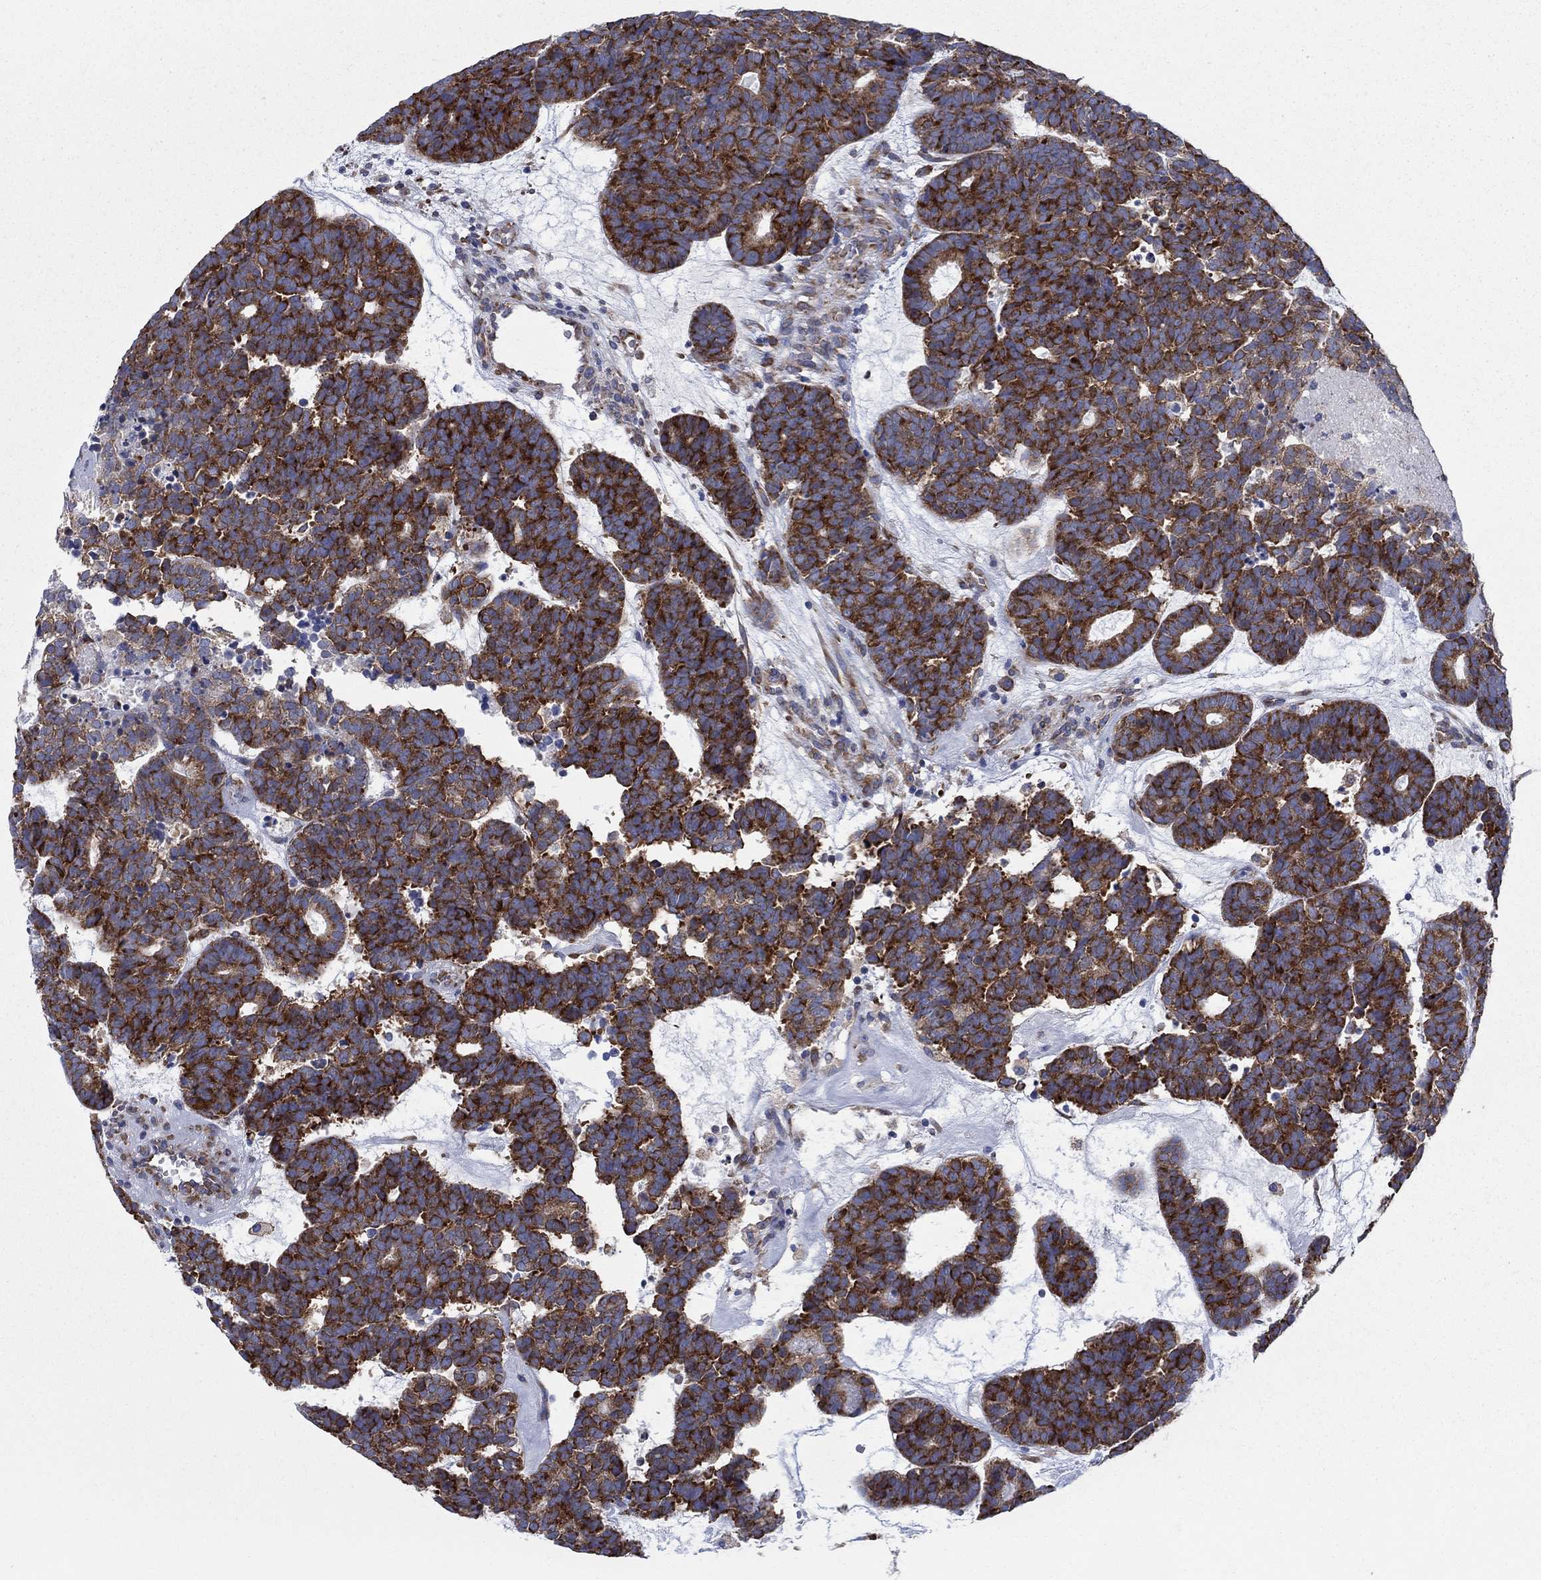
{"staining": {"intensity": "strong", "quantity": ">75%", "location": "cytoplasmic/membranous"}, "tissue": "head and neck cancer", "cell_type": "Tumor cells", "image_type": "cancer", "snomed": [{"axis": "morphology", "description": "Adenocarcinoma, NOS"}, {"axis": "topography", "description": "Head-Neck"}], "caption": "High-magnification brightfield microscopy of head and neck cancer stained with DAB (3,3'-diaminobenzidine) (brown) and counterstained with hematoxylin (blue). tumor cells exhibit strong cytoplasmic/membranous staining is identified in about>75% of cells.", "gene": "TMEM59", "patient": {"sex": "female", "age": 81}}